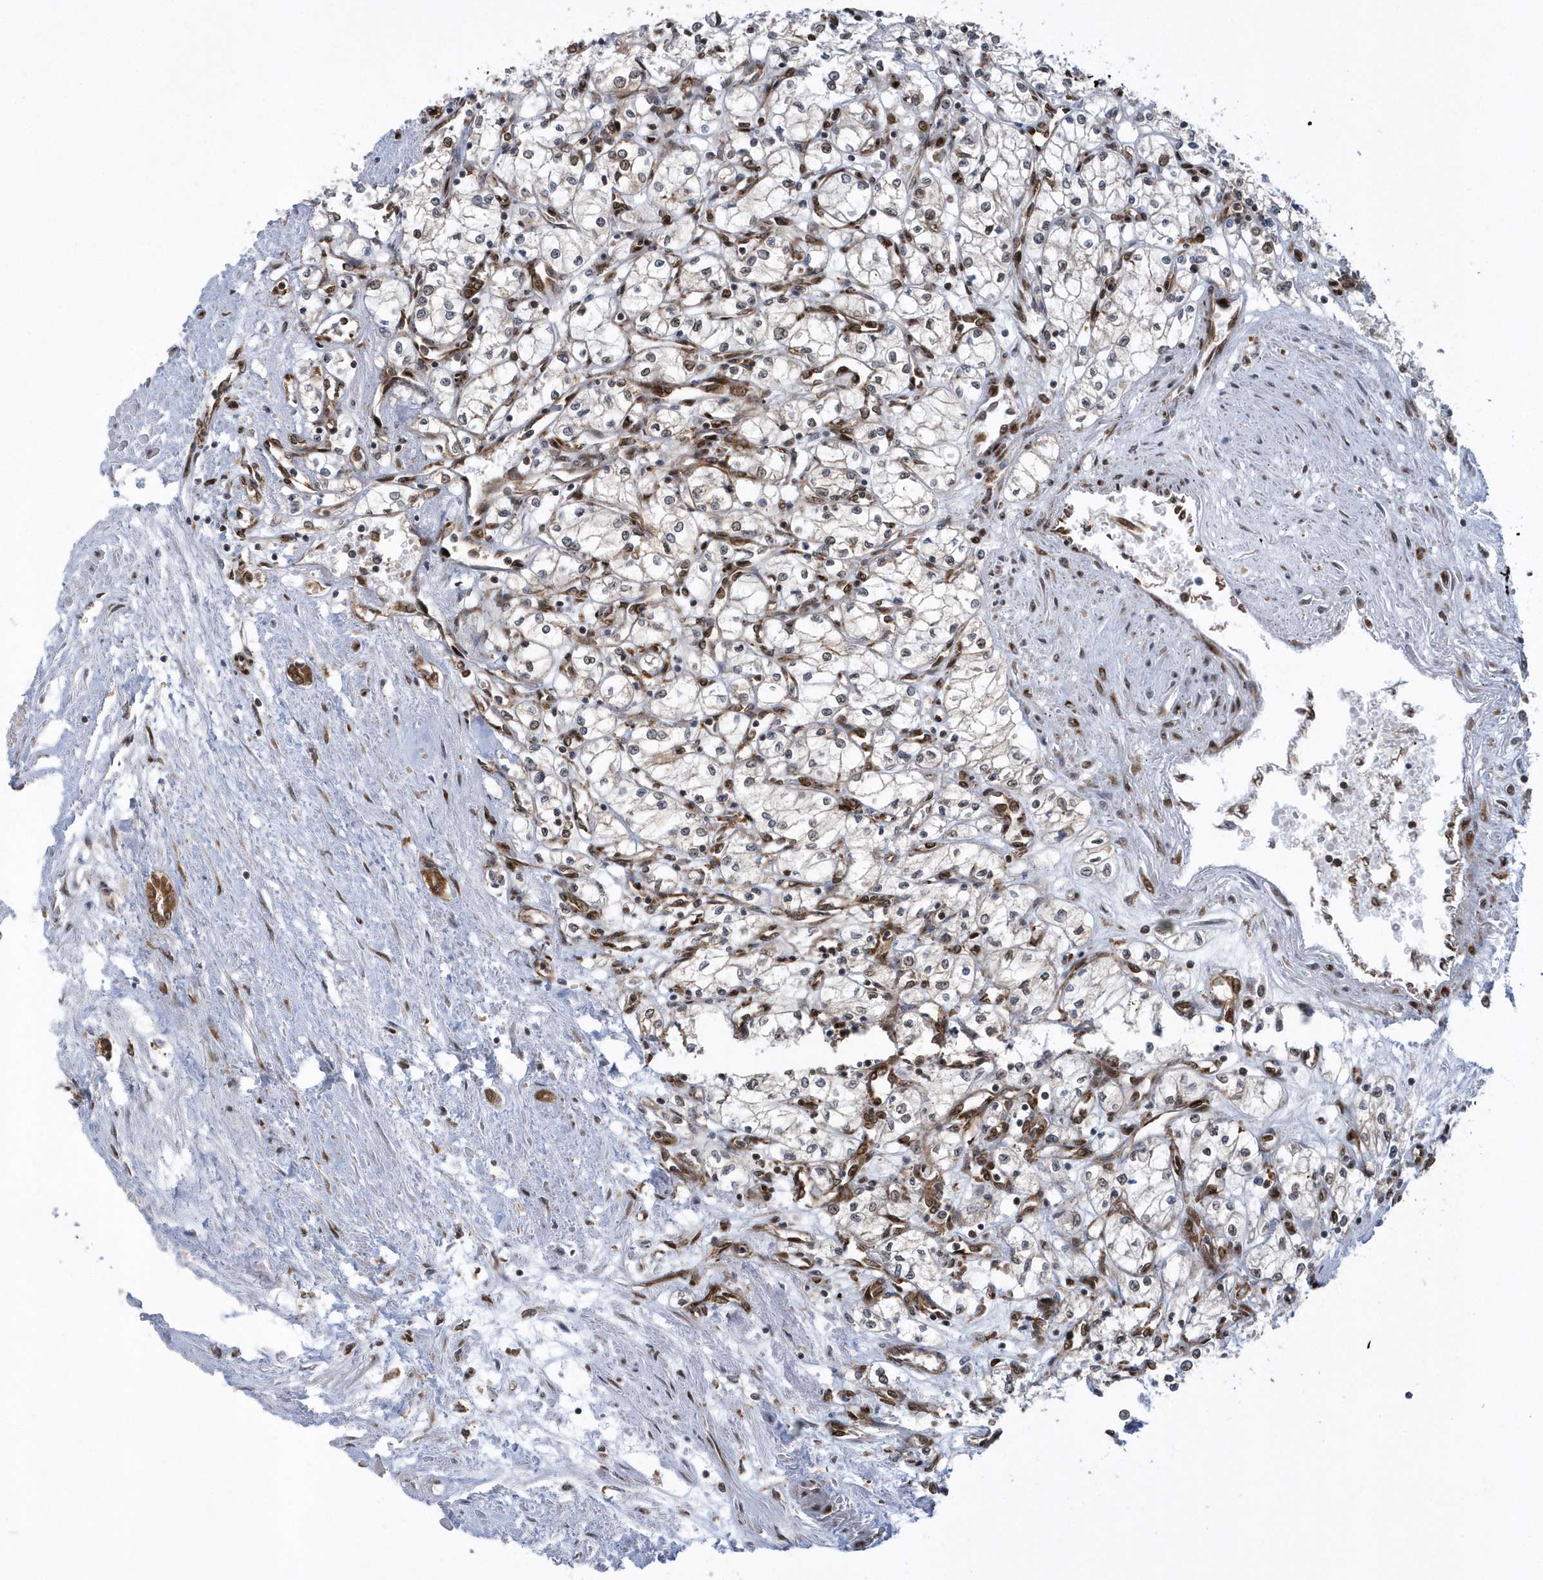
{"staining": {"intensity": "moderate", "quantity": "<25%", "location": "nuclear"}, "tissue": "renal cancer", "cell_type": "Tumor cells", "image_type": "cancer", "snomed": [{"axis": "morphology", "description": "Adenocarcinoma, NOS"}, {"axis": "topography", "description": "Kidney"}], "caption": "Immunohistochemical staining of human adenocarcinoma (renal) reveals low levels of moderate nuclear protein staining in about <25% of tumor cells.", "gene": "PHF1", "patient": {"sex": "male", "age": 59}}